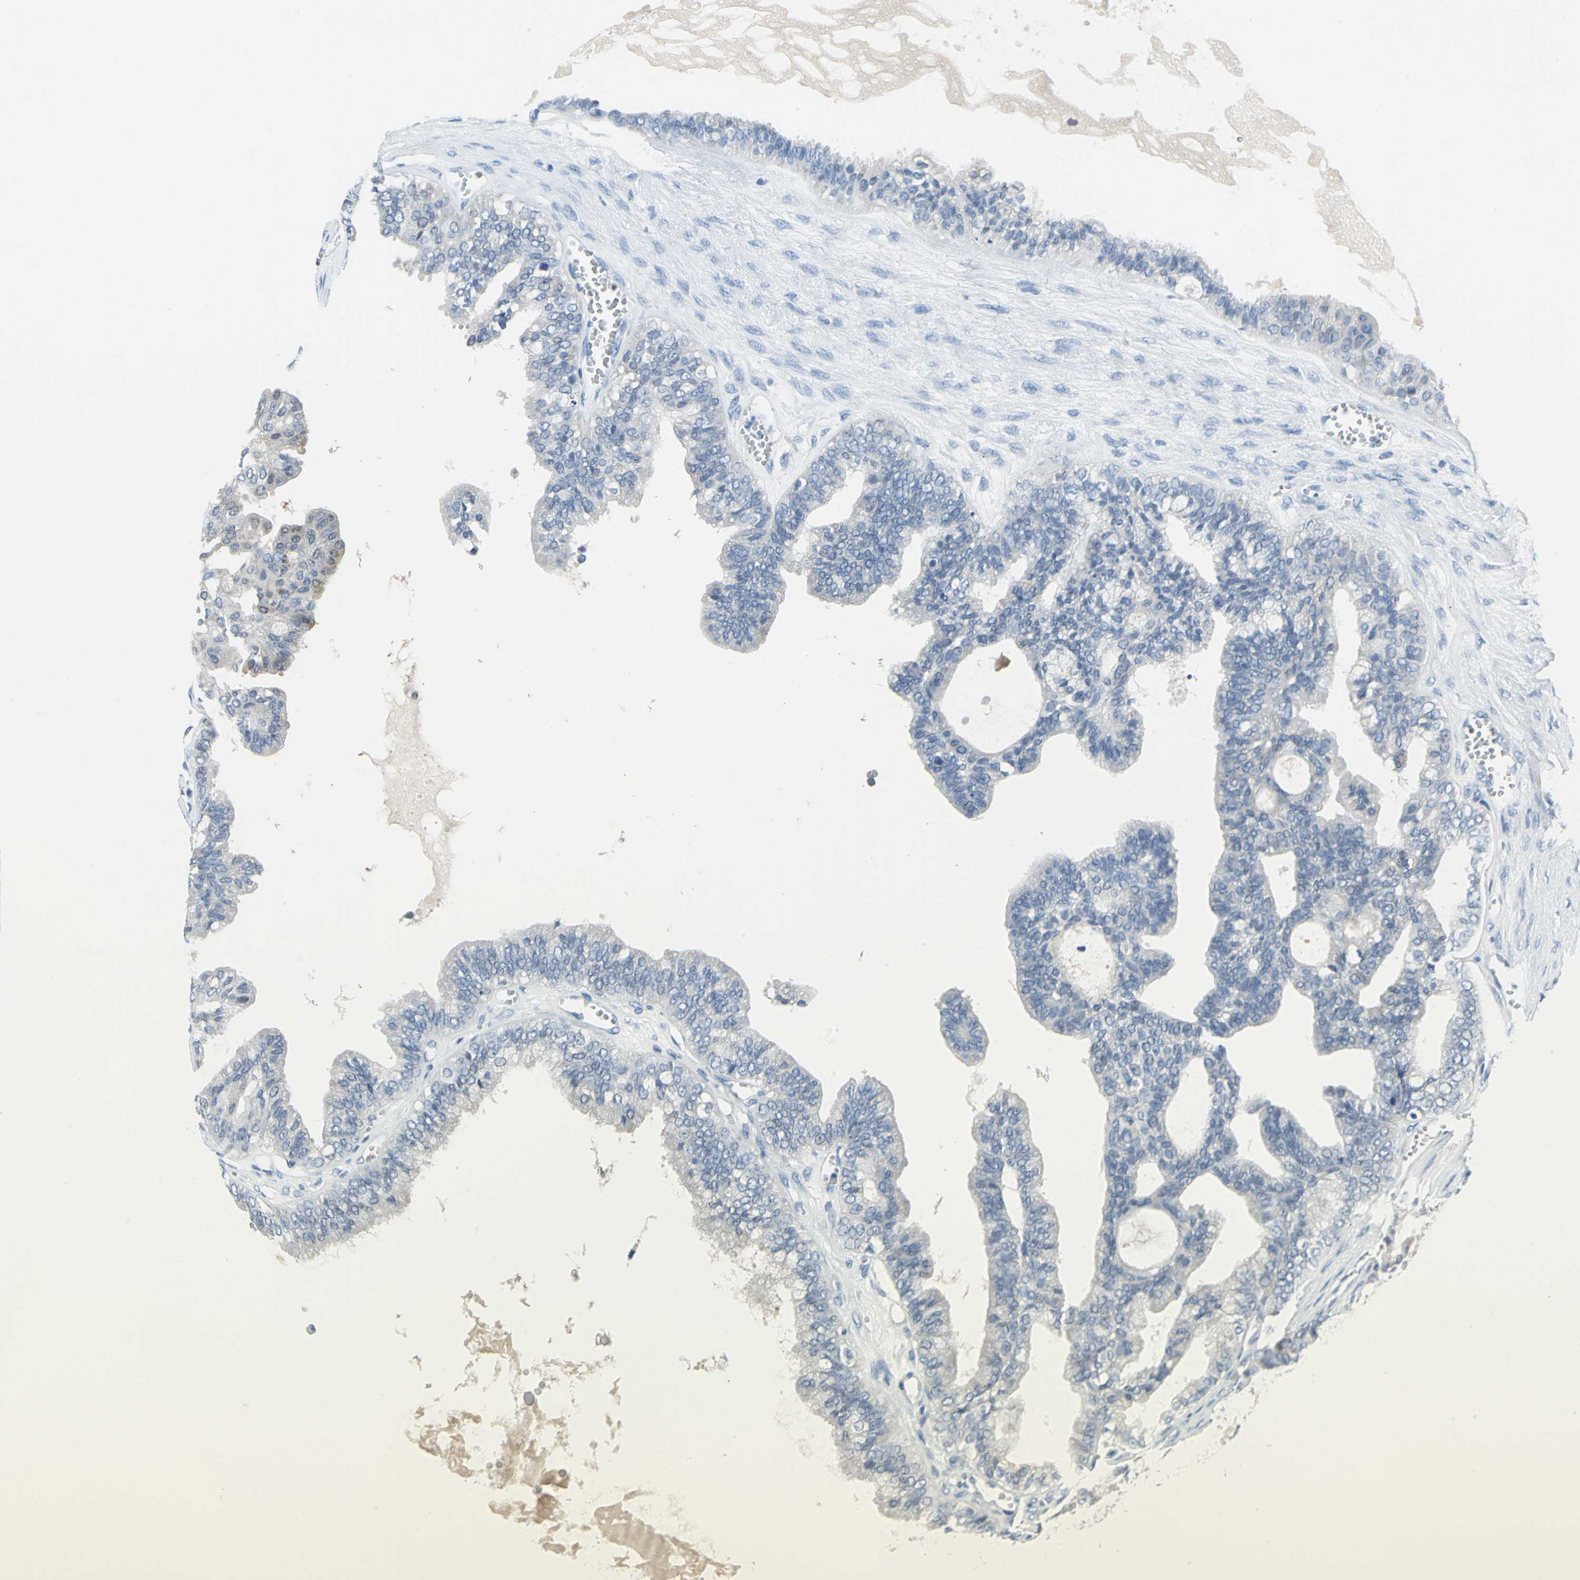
{"staining": {"intensity": "negative", "quantity": "none", "location": "none"}, "tissue": "ovarian cancer", "cell_type": "Tumor cells", "image_type": "cancer", "snomed": [{"axis": "morphology", "description": "Carcinoma, NOS"}, {"axis": "morphology", "description": "Carcinoma, endometroid"}, {"axis": "topography", "description": "Ovary"}], "caption": "Immunohistochemistry (IHC) photomicrograph of ovarian cancer (carcinoma) stained for a protein (brown), which exhibits no expression in tumor cells.", "gene": "SFN", "patient": {"sex": "female", "age": 50}}